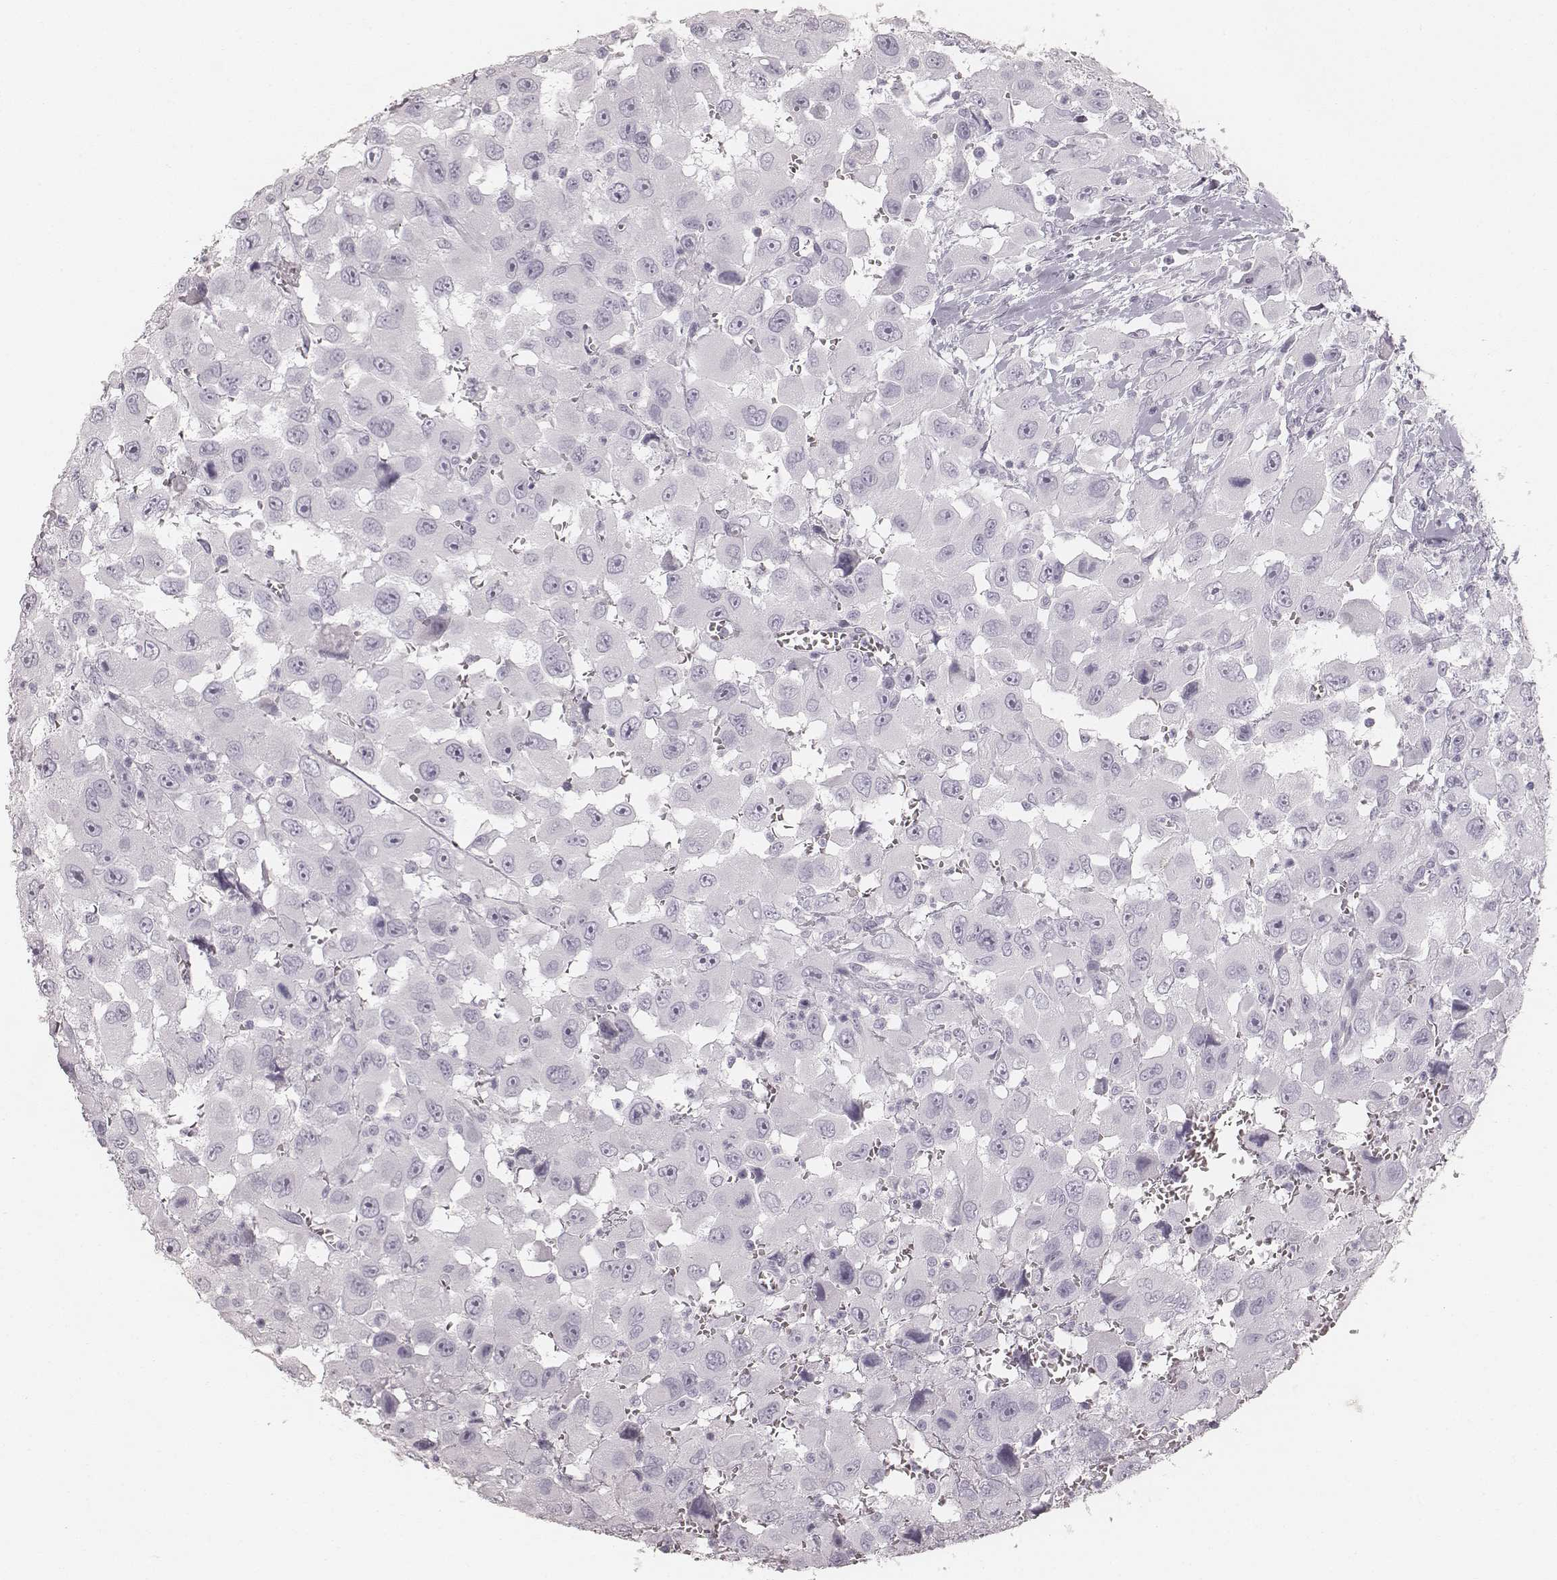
{"staining": {"intensity": "negative", "quantity": "none", "location": "none"}, "tissue": "head and neck cancer", "cell_type": "Tumor cells", "image_type": "cancer", "snomed": [{"axis": "morphology", "description": "Squamous cell carcinoma, NOS"}, {"axis": "morphology", "description": "Squamous cell carcinoma, metastatic, NOS"}, {"axis": "topography", "description": "Oral tissue"}, {"axis": "topography", "description": "Head-Neck"}], "caption": "Immunohistochemical staining of human metastatic squamous cell carcinoma (head and neck) exhibits no significant positivity in tumor cells. The staining is performed using DAB (3,3'-diaminobenzidine) brown chromogen with nuclei counter-stained in using hematoxylin.", "gene": "KRT34", "patient": {"sex": "female", "age": 85}}